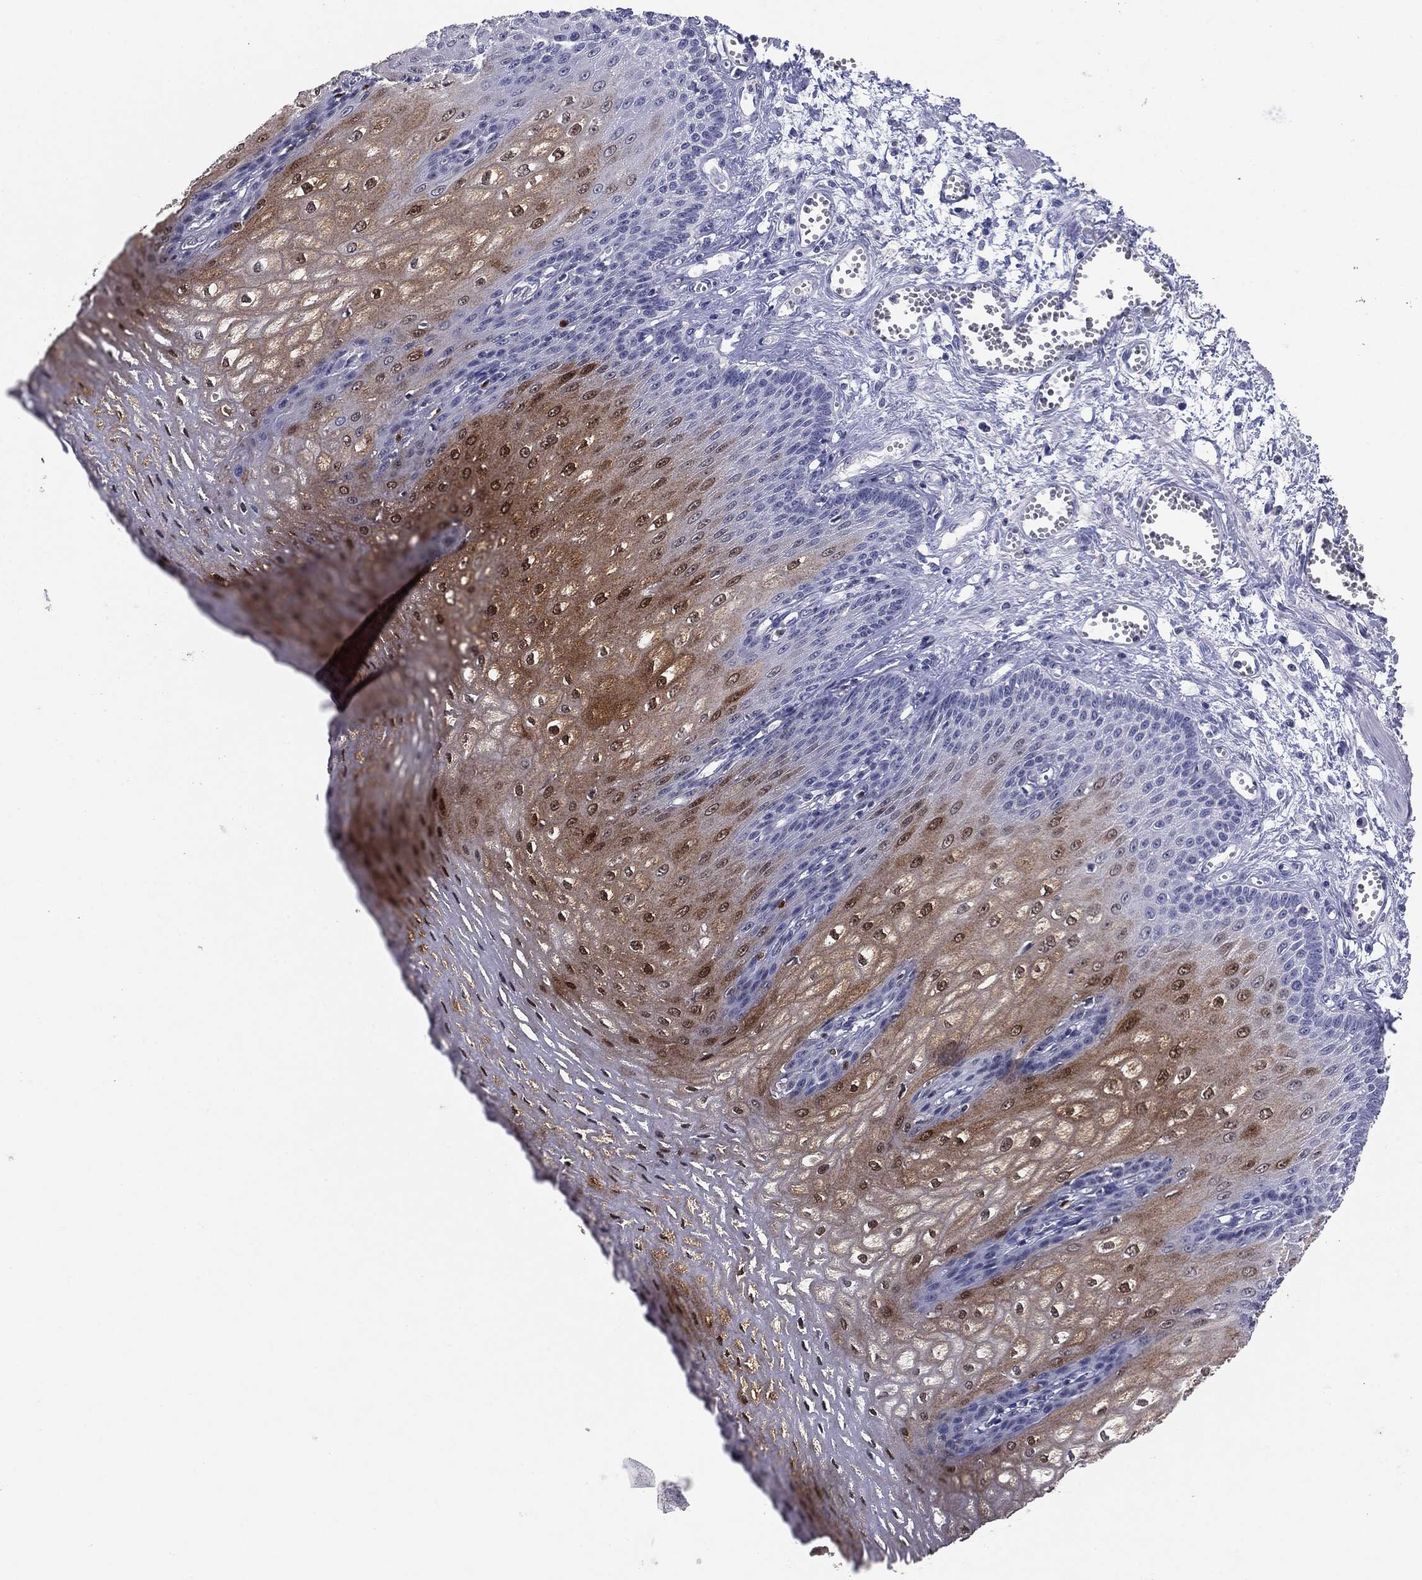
{"staining": {"intensity": "strong", "quantity": "25%-75%", "location": "nuclear"}, "tissue": "esophagus", "cell_type": "Squamous epithelial cells", "image_type": "normal", "snomed": [{"axis": "morphology", "description": "Normal tissue, NOS"}, {"axis": "topography", "description": "Esophagus"}], "caption": "An IHC micrograph of benign tissue is shown. Protein staining in brown labels strong nuclear positivity in esophagus within squamous epithelial cells. (DAB IHC with brightfield microscopy, high magnification).", "gene": "SERPINB4", "patient": {"sex": "male", "age": 58}}